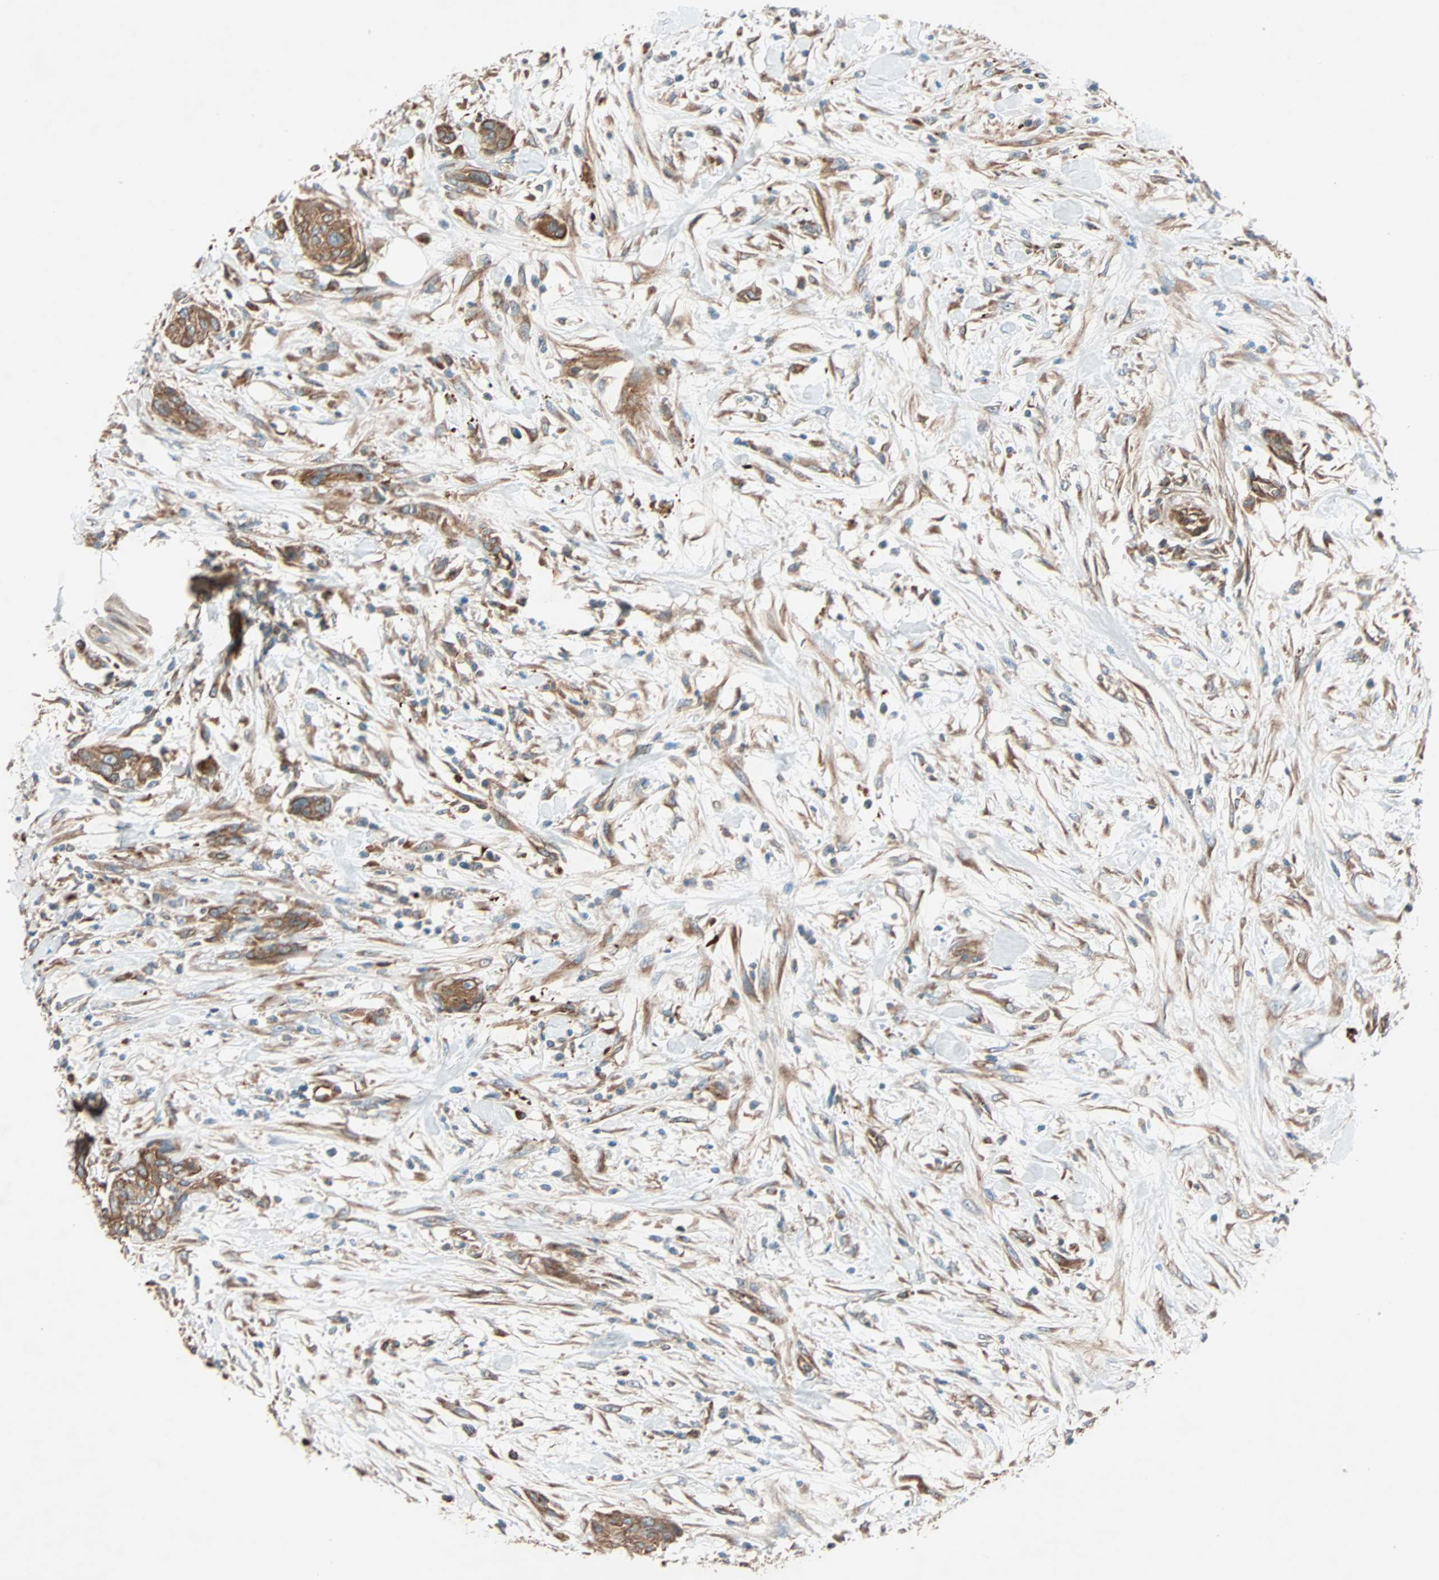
{"staining": {"intensity": "moderate", "quantity": ">75%", "location": "cytoplasmic/membranous"}, "tissue": "urothelial cancer", "cell_type": "Tumor cells", "image_type": "cancer", "snomed": [{"axis": "morphology", "description": "Urothelial carcinoma, High grade"}, {"axis": "topography", "description": "Urinary bladder"}], "caption": "Tumor cells demonstrate medium levels of moderate cytoplasmic/membranous staining in about >75% of cells in urothelial cancer.", "gene": "PHYH", "patient": {"sex": "male", "age": 35}}